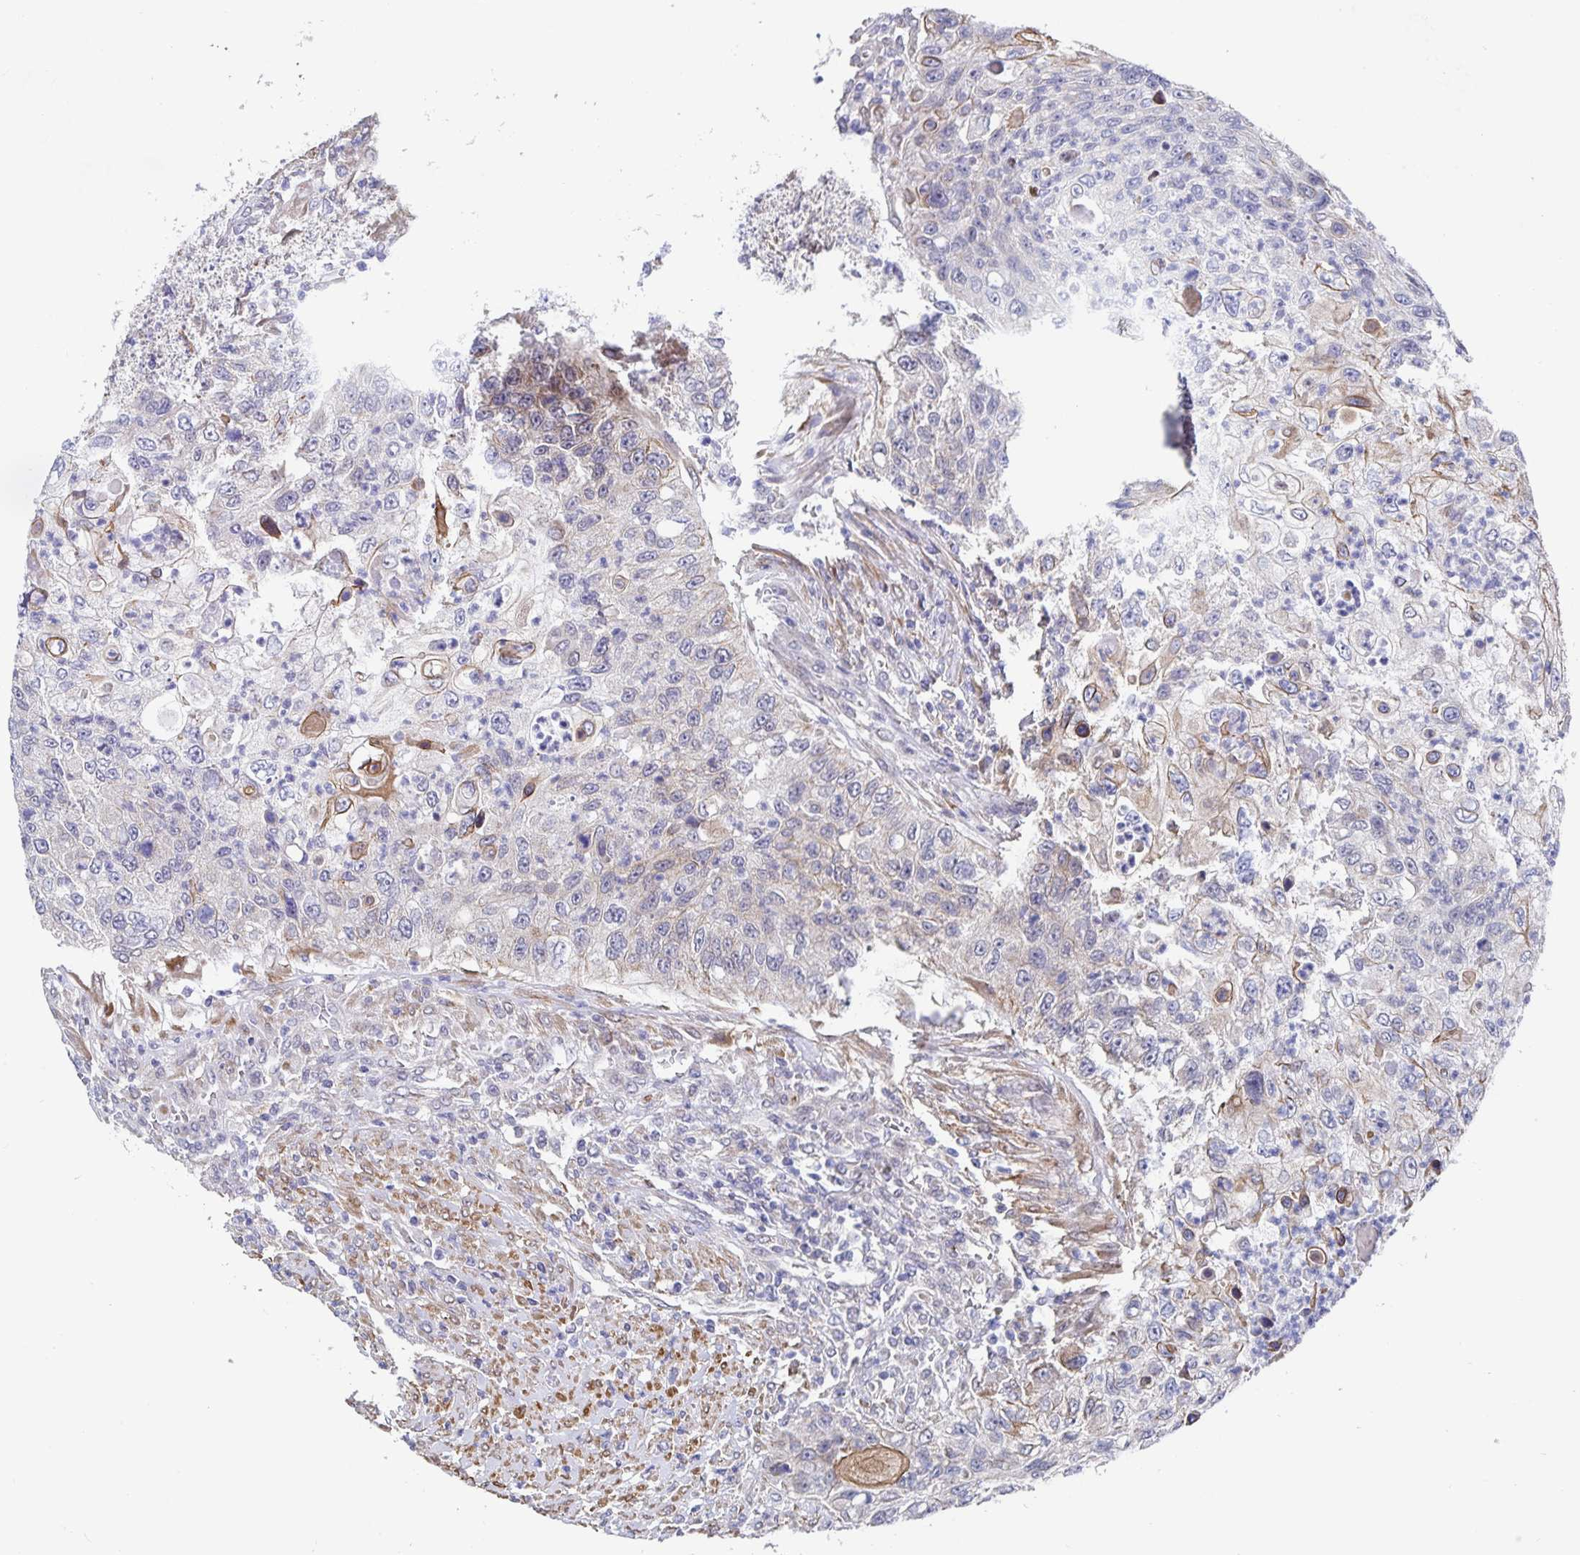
{"staining": {"intensity": "weak", "quantity": "<25%", "location": "cytoplasmic/membranous"}, "tissue": "urothelial cancer", "cell_type": "Tumor cells", "image_type": "cancer", "snomed": [{"axis": "morphology", "description": "Urothelial carcinoma, High grade"}, {"axis": "topography", "description": "Urinary bladder"}], "caption": "This is an immunohistochemistry image of human high-grade urothelial carcinoma. There is no staining in tumor cells.", "gene": "ZIK1", "patient": {"sex": "female", "age": 60}}